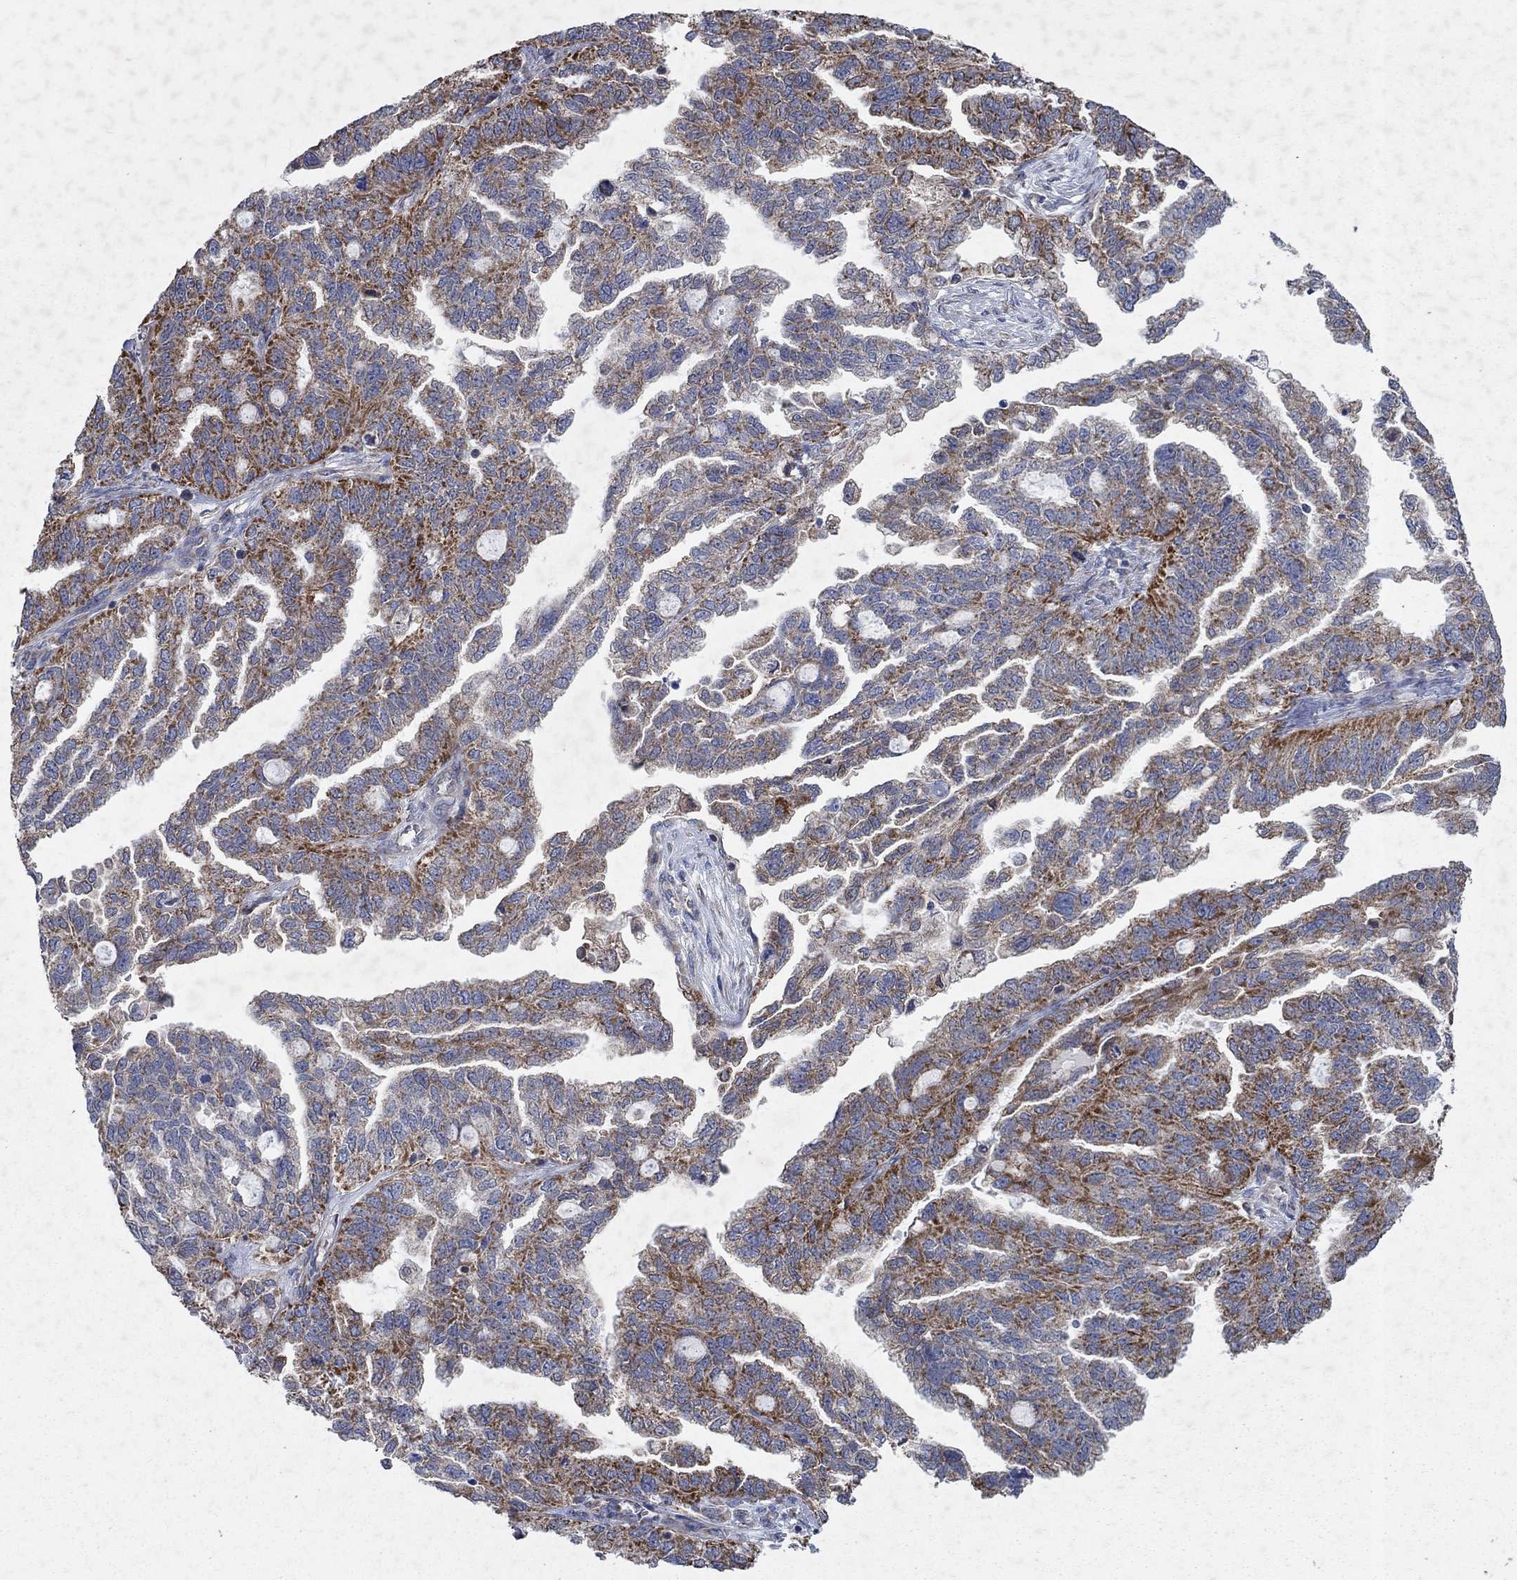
{"staining": {"intensity": "strong", "quantity": ">75%", "location": "cytoplasmic/membranous"}, "tissue": "ovarian cancer", "cell_type": "Tumor cells", "image_type": "cancer", "snomed": [{"axis": "morphology", "description": "Cystadenocarcinoma, serous, NOS"}, {"axis": "topography", "description": "Ovary"}], "caption": "Serous cystadenocarcinoma (ovarian) stained with DAB immunohistochemistry (IHC) reveals high levels of strong cytoplasmic/membranous positivity in about >75% of tumor cells. (DAB (3,3'-diaminobenzidine) = brown stain, brightfield microscopy at high magnification).", "gene": "NCEH1", "patient": {"sex": "female", "age": 51}}